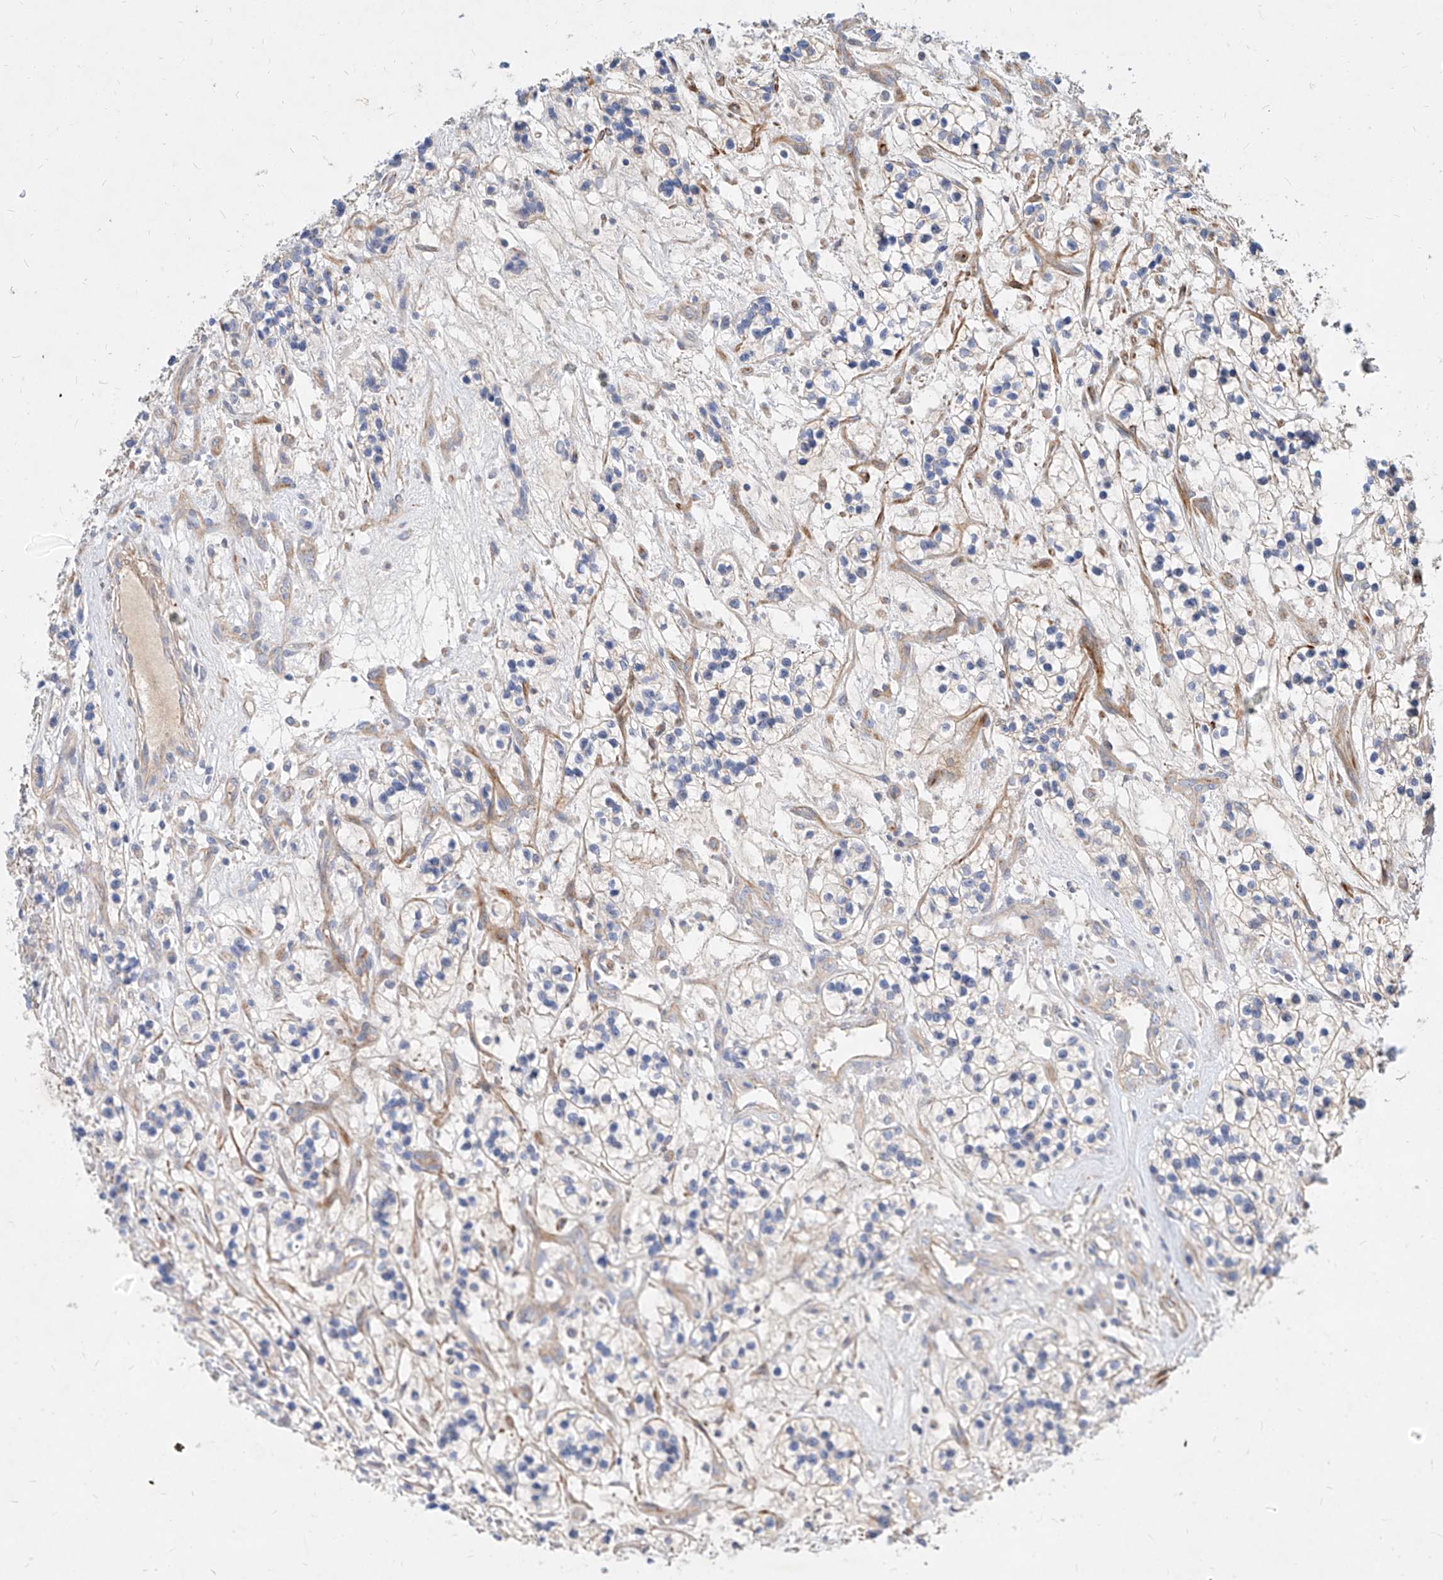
{"staining": {"intensity": "negative", "quantity": "none", "location": "none"}, "tissue": "renal cancer", "cell_type": "Tumor cells", "image_type": "cancer", "snomed": [{"axis": "morphology", "description": "Adenocarcinoma, NOS"}, {"axis": "topography", "description": "Kidney"}], "caption": "Tumor cells are negative for protein expression in human renal cancer (adenocarcinoma). (Immunohistochemistry (ihc), brightfield microscopy, high magnification).", "gene": "KCNH5", "patient": {"sex": "female", "age": 57}}